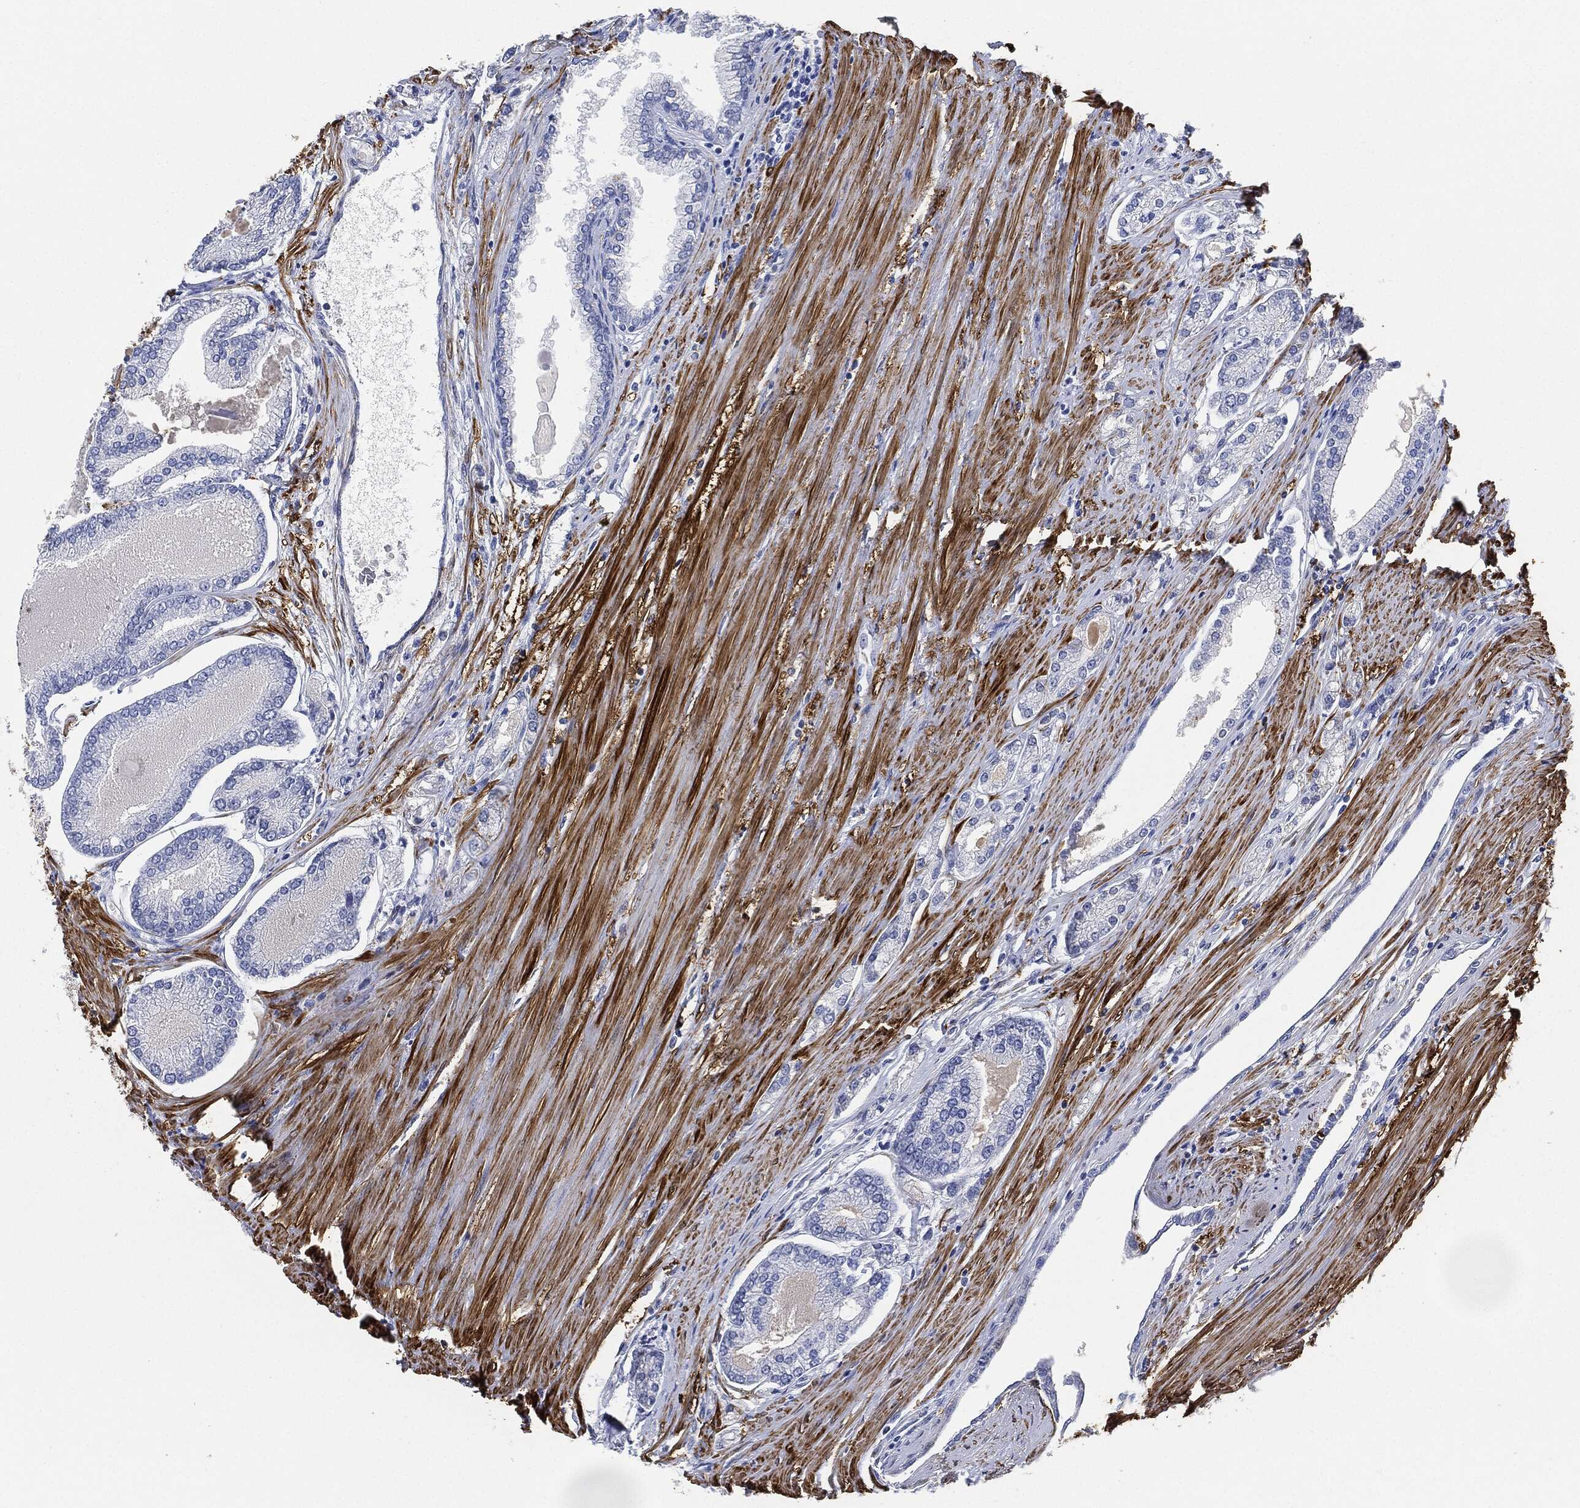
{"staining": {"intensity": "negative", "quantity": "none", "location": "none"}, "tissue": "prostate cancer", "cell_type": "Tumor cells", "image_type": "cancer", "snomed": [{"axis": "morphology", "description": "Adenocarcinoma, Low grade"}, {"axis": "topography", "description": "Prostate"}], "caption": "An image of human prostate cancer (adenocarcinoma (low-grade)) is negative for staining in tumor cells.", "gene": "TAGLN", "patient": {"sex": "male", "age": 72}}